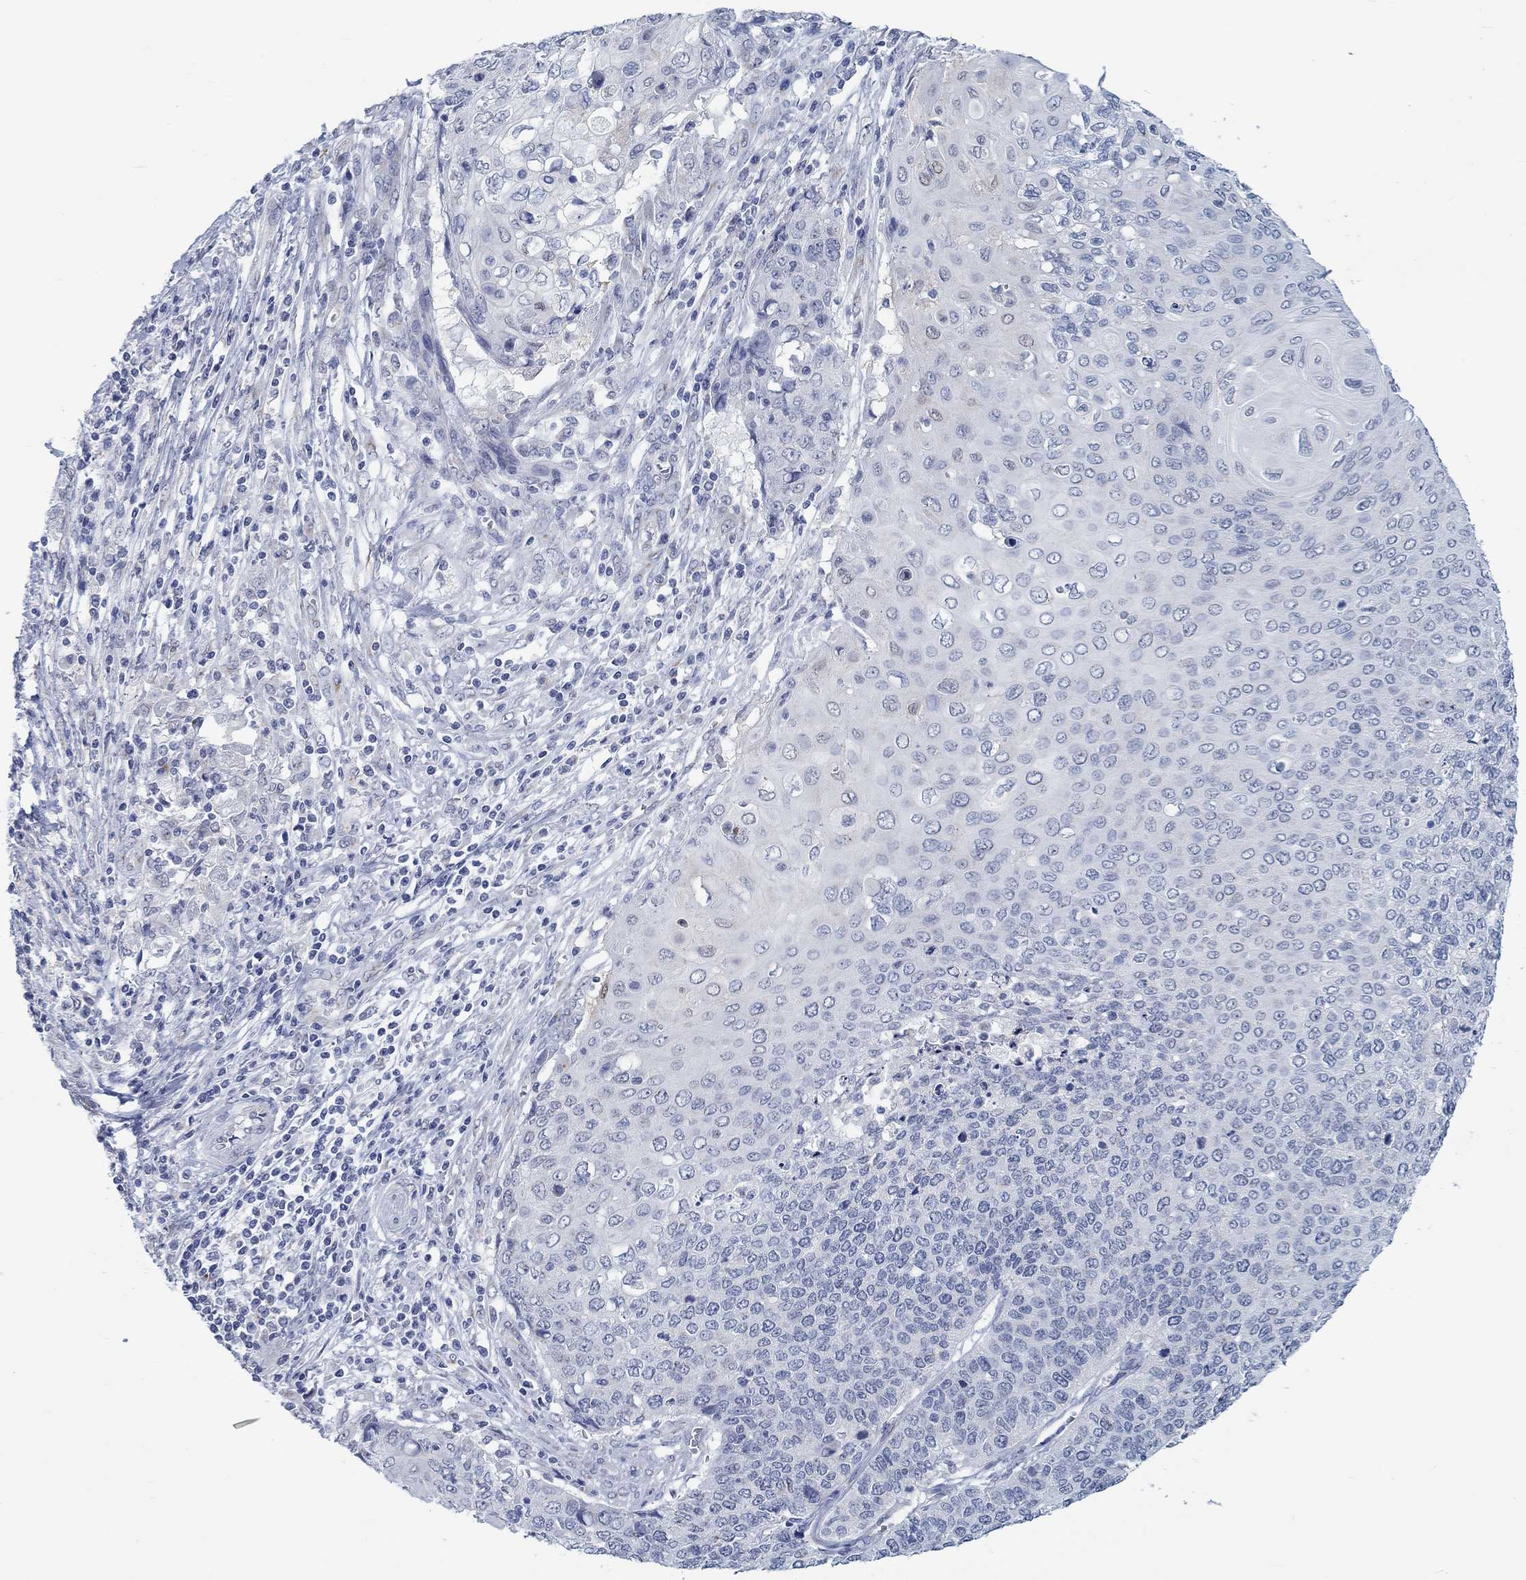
{"staining": {"intensity": "negative", "quantity": "none", "location": "none"}, "tissue": "cervical cancer", "cell_type": "Tumor cells", "image_type": "cancer", "snomed": [{"axis": "morphology", "description": "Squamous cell carcinoma, NOS"}, {"axis": "topography", "description": "Cervix"}], "caption": "IHC photomicrograph of neoplastic tissue: squamous cell carcinoma (cervical) stained with DAB (3,3'-diaminobenzidine) displays no significant protein expression in tumor cells.", "gene": "TEKT4", "patient": {"sex": "female", "age": 39}}